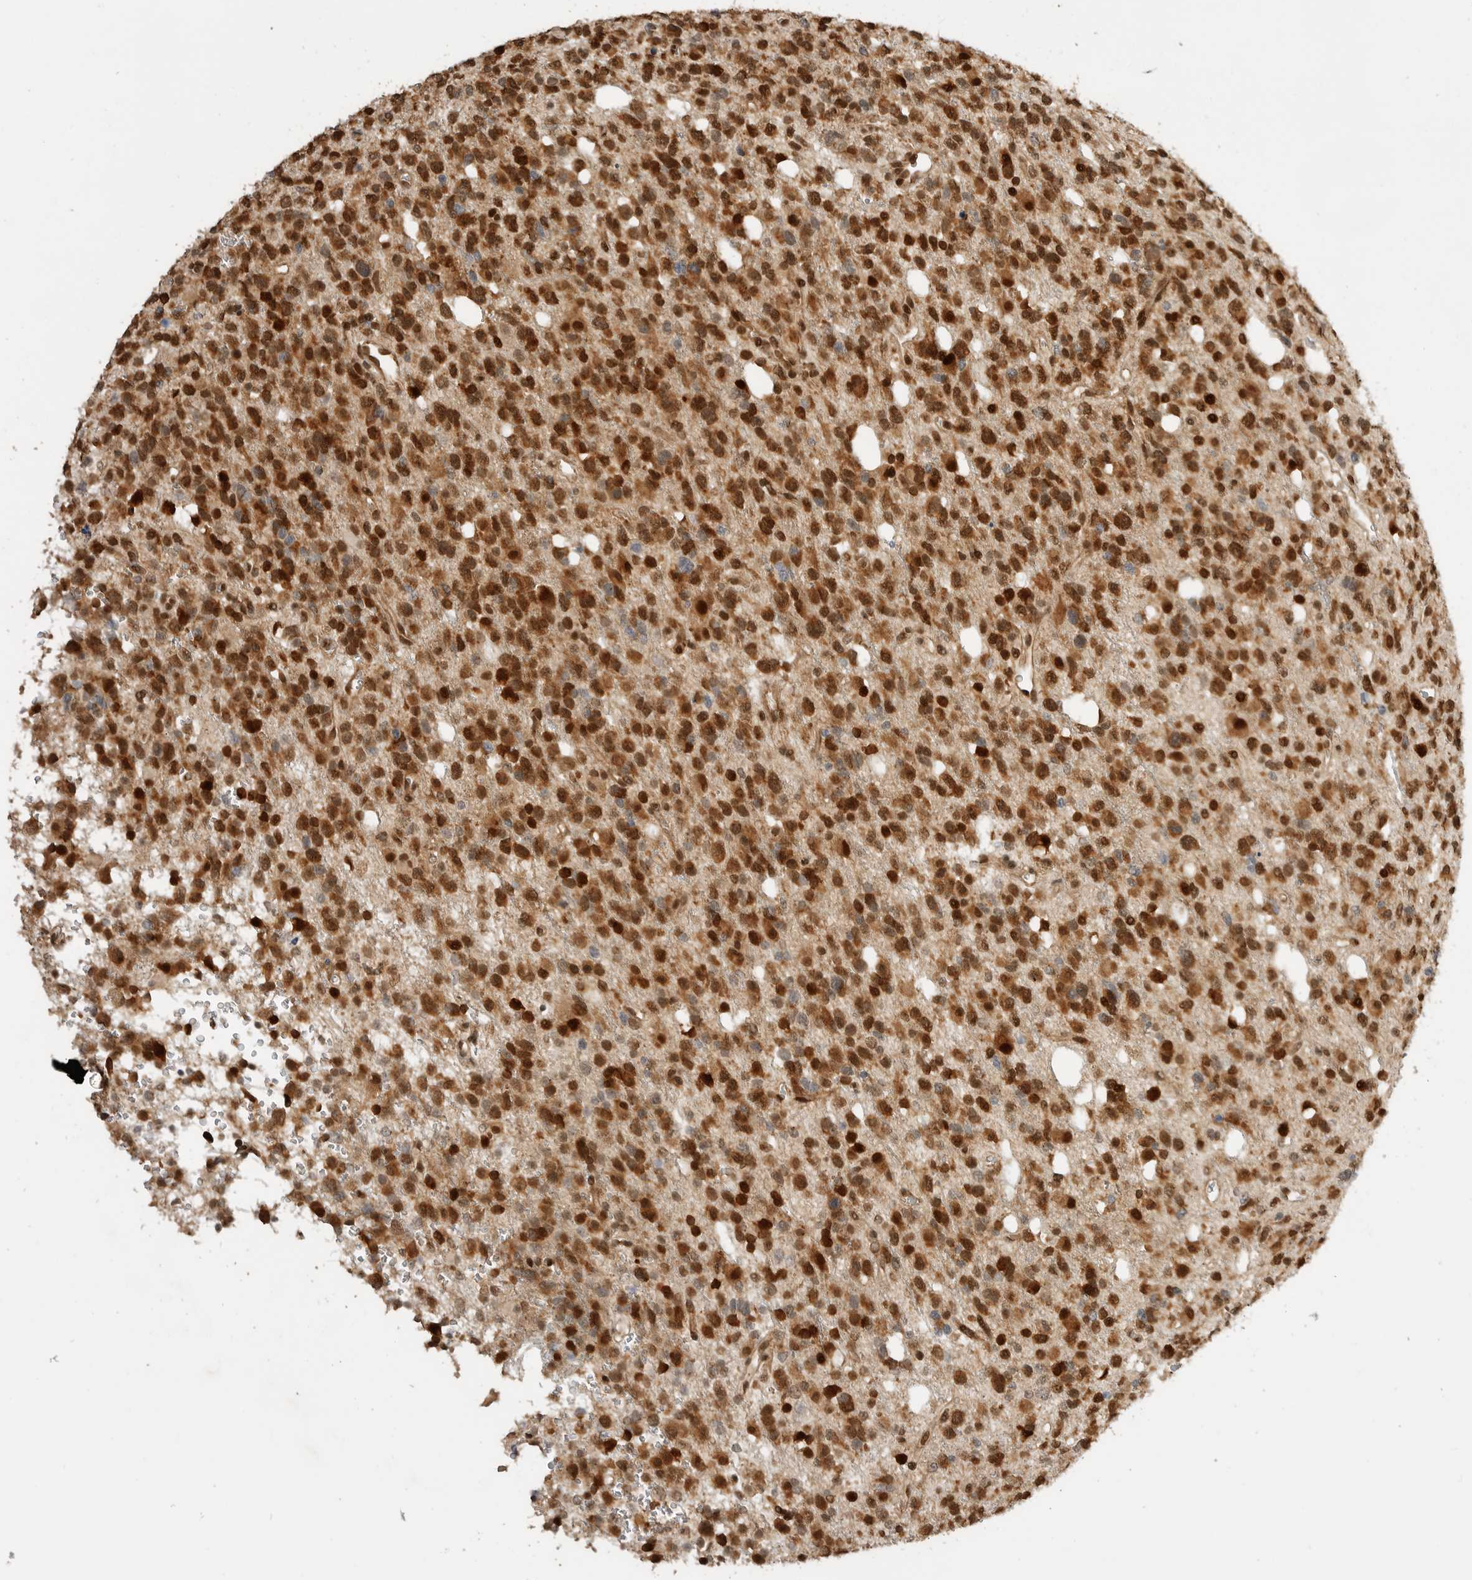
{"staining": {"intensity": "strong", "quantity": ">75%", "location": "cytoplasmic/membranous,nuclear"}, "tissue": "glioma", "cell_type": "Tumor cells", "image_type": "cancer", "snomed": [{"axis": "morphology", "description": "Glioma, malignant, High grade"}, {"axis": "topography", "description": "Brain"}], "caption": "Malignant glioma (high-grade) was stained to show a protein in brown. There is high levels of strong cytoplasmic/membranous and nuclear staining in approximately >75% of tumor cells.", "gene": "ALKAL1", "patient": {"sex": "female", "age": 62}}